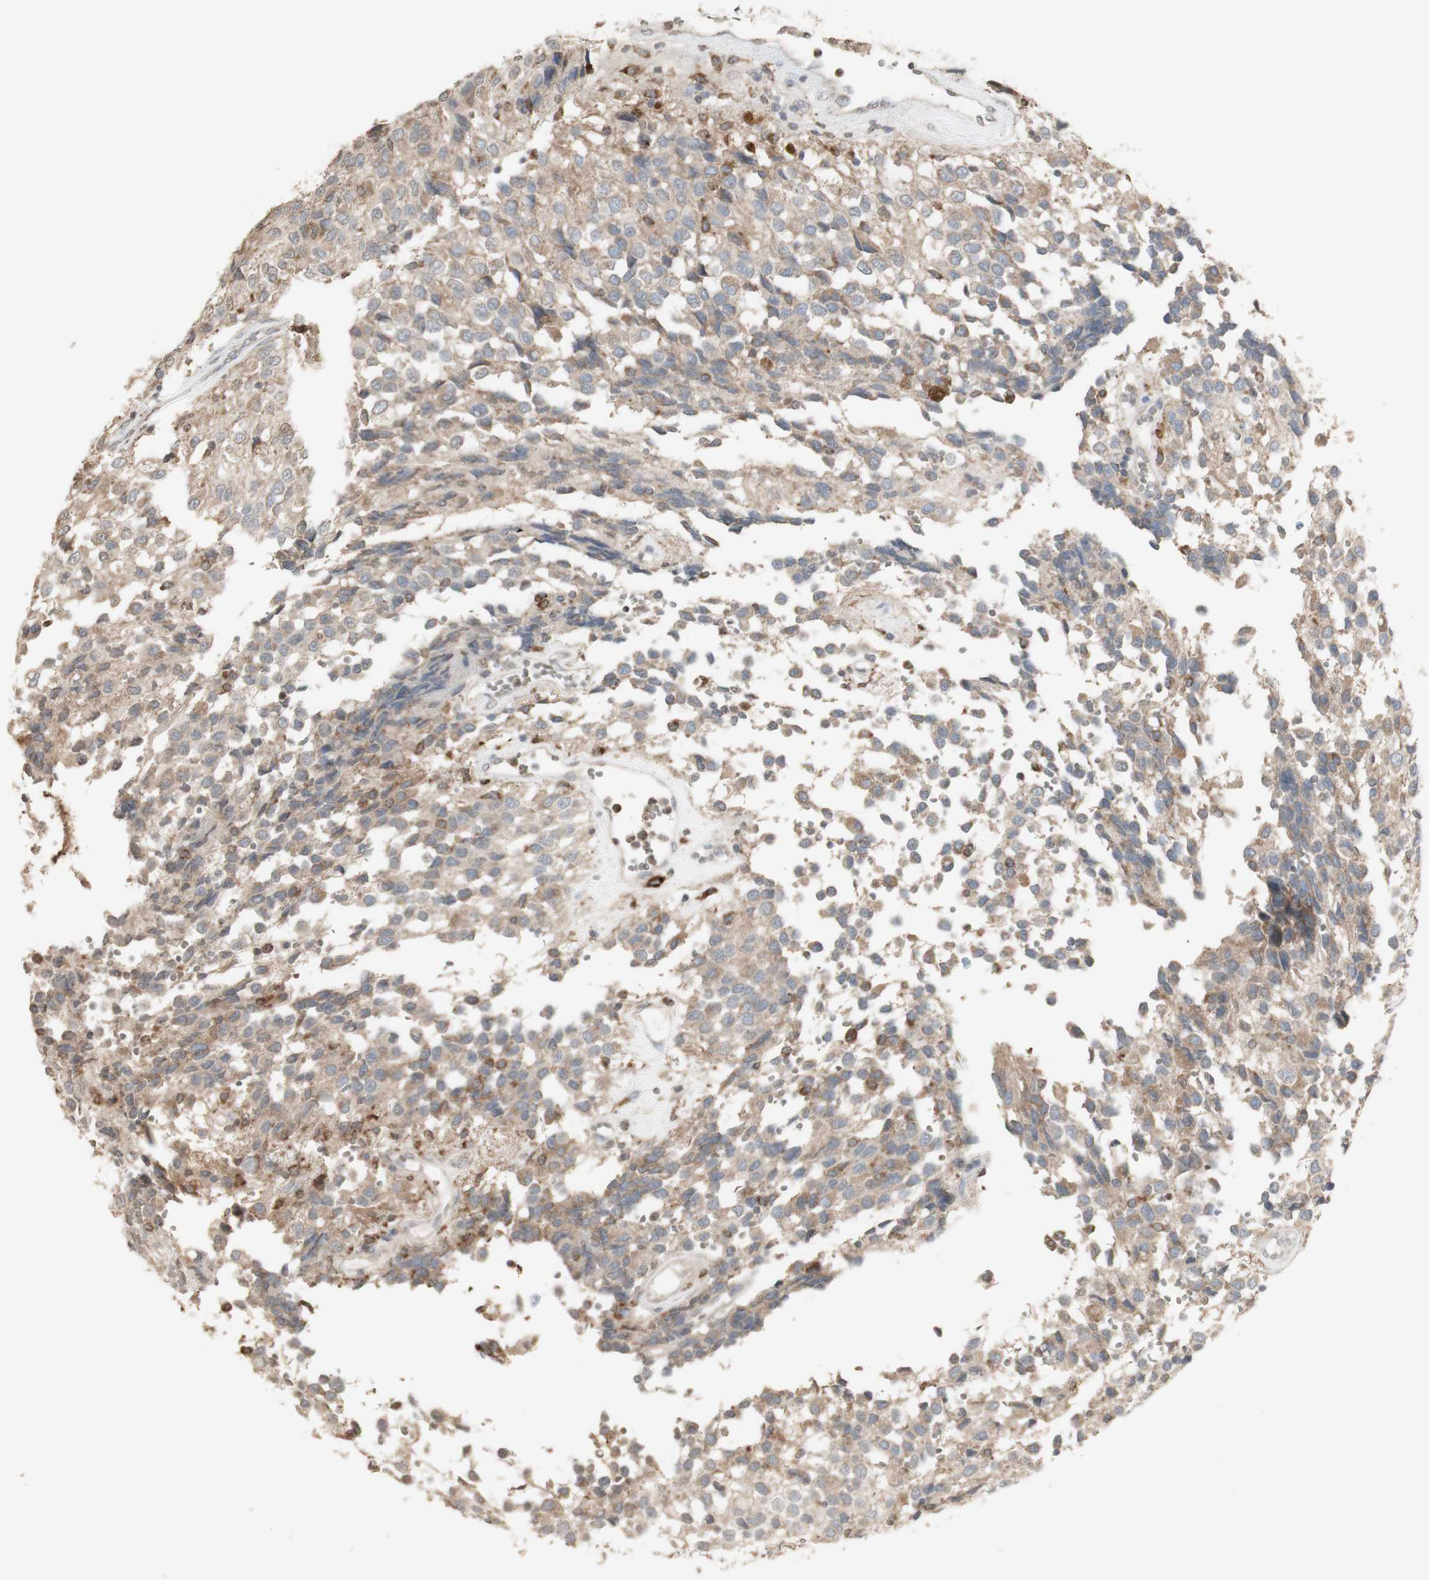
{"staining": {"intensity": "weak", "quantity": "25%-75%", "location": "cytoplasmic/membranous"}, "tissue": "glioma", "cell_type": "Tumor cells", "image_type": "cancer", "snomed": [{"axis": "morphology", "description": "Glioma, malignant, High grade"}, {"axis": "topography", "description": "Brain"}], "caption": "DAB immunohistochemical staining of glioma exhibits weak cytoplasmic/membranous protein expression in approximately 25%-75% of tumor cells. Using DAB (3,3'-diaminobenzidine) (brown) and hematoxylin (blue) stains, captured at high magnification using brightfield microscopy.", "gene": "ATP6V1E1", "patient": {"sex": "male", "age": 32}}